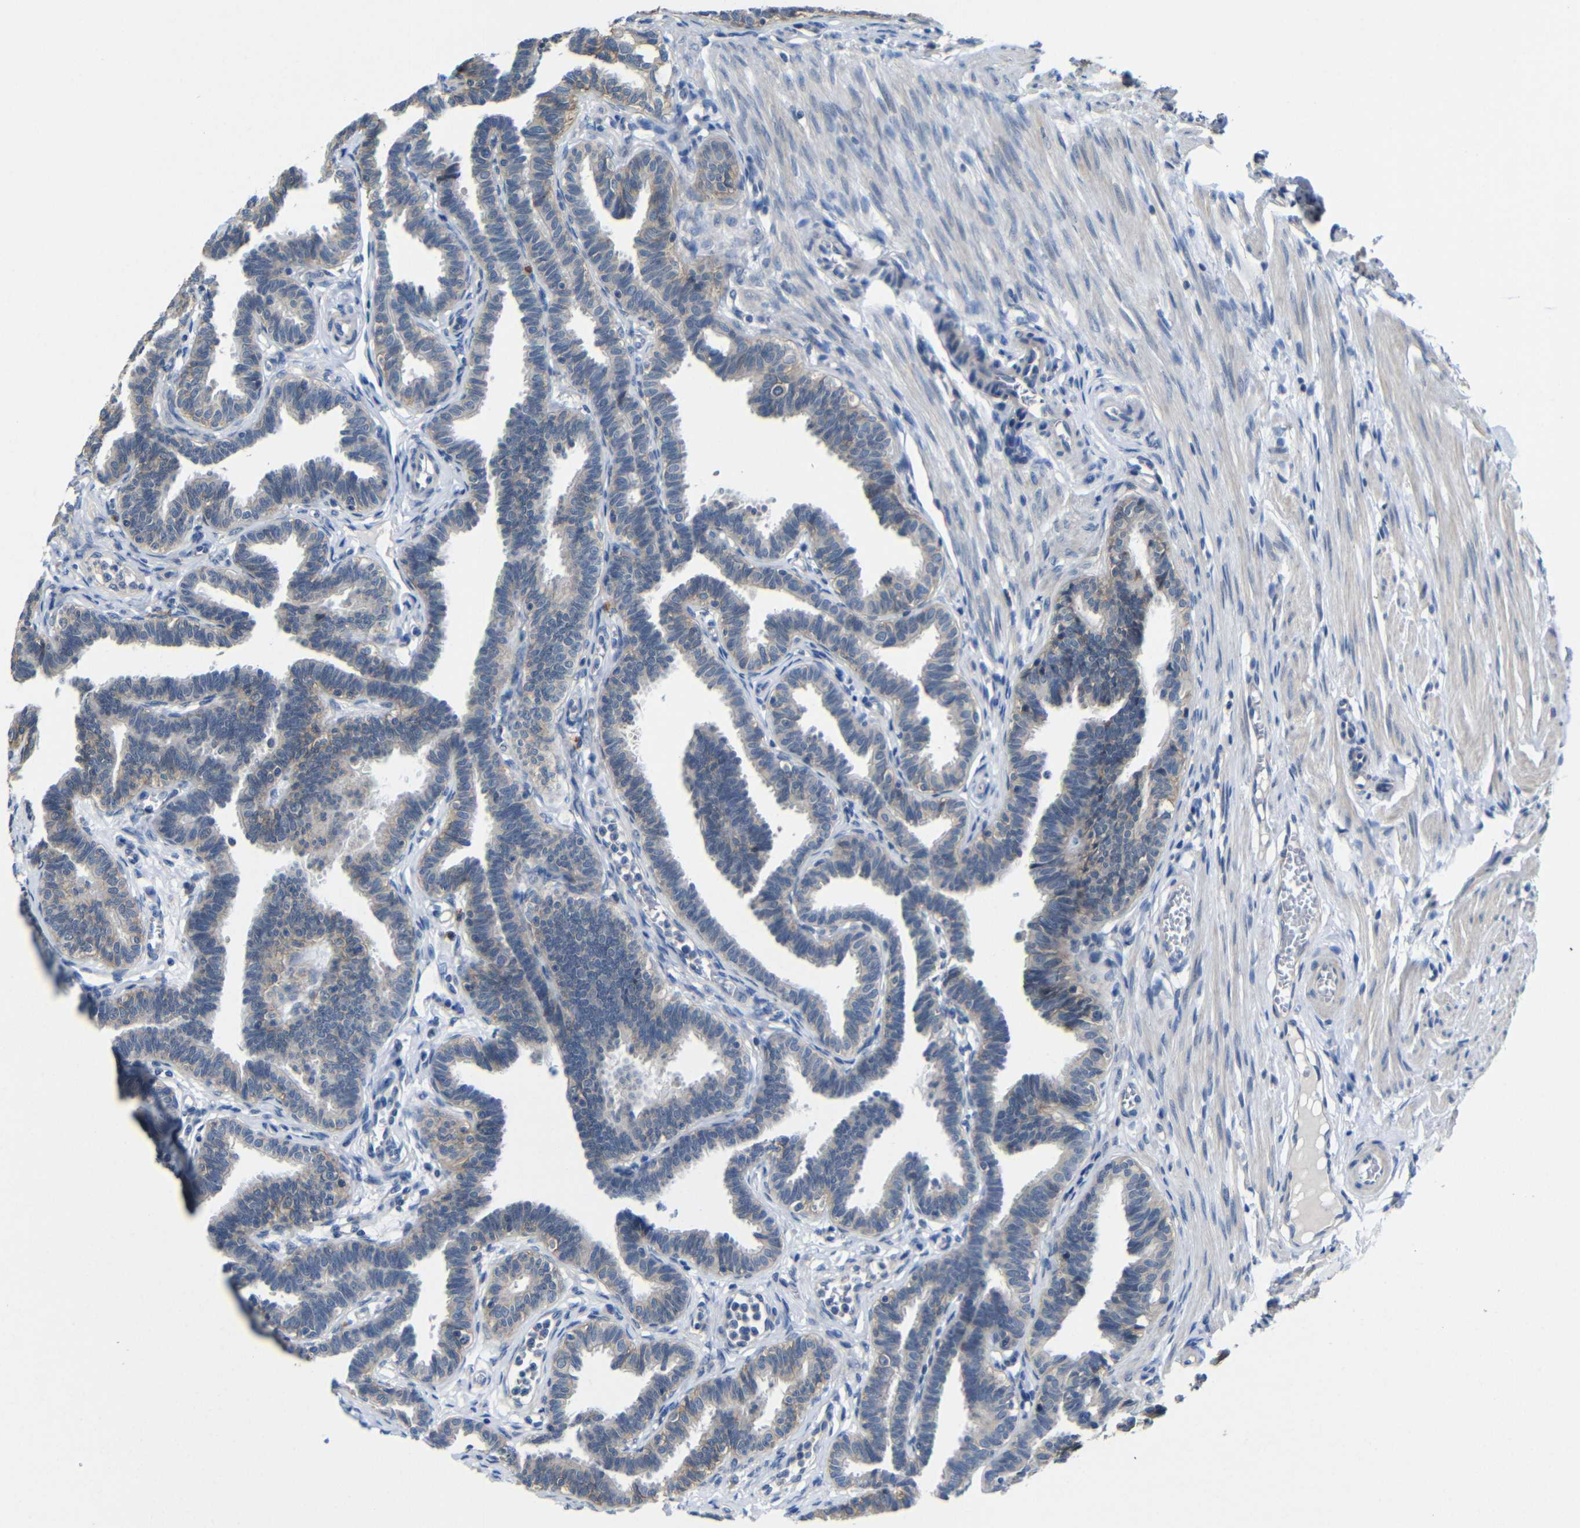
{"staining": {"intensity": "weak", "quantity": "25%-75%", "location": "cytoplasmic/membranous"}, "tissue": "fallopian tube", "cell_type": "Glandular cells", "image_type": "normal", "snomed": [{"axis": "morphology", "description": "Normal tissue, NOS"}, {"axis": "topography", "description": "Fallopian tube"}, {"axis": "topography", "description": "Ovary"}], "caption": "Fallopian tube stained for a protein demonstrates weak cytoplasmic/membranous positivity in glandular cells. Nuclei are stained in blue.", "gene": "ZNF90", "patient": {"sex": "female", "age": 23}}